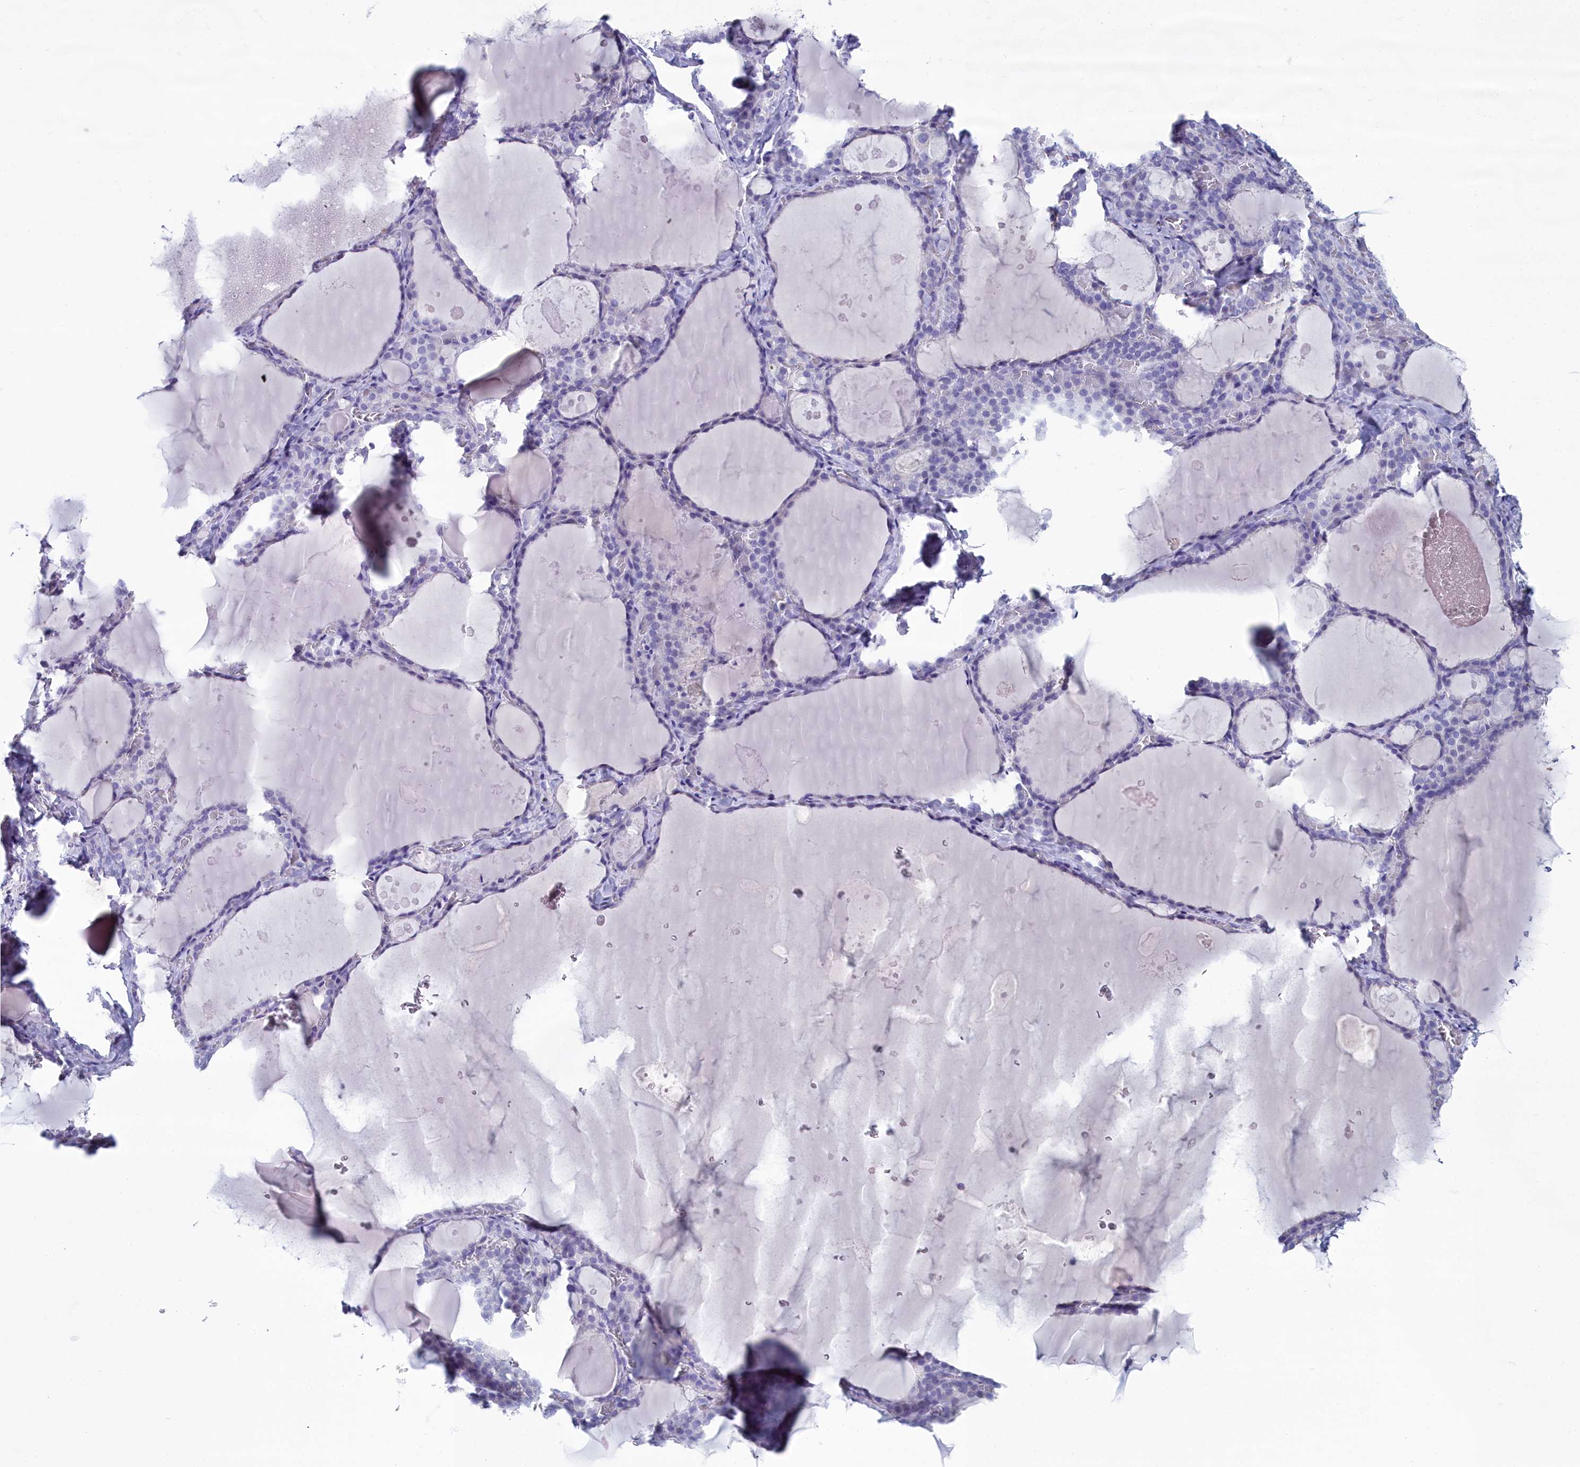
{"staining": {"intensity": "negative", "quantity": "none", "location": "none"}, "tissue": "thyroid gland", "cell_type": "Glandular cells", "image_type": "normal", "snomed": [{"axis": "morphology", "description": "Normal tissue, NOS"}, {"axis": "topography", "description": "Thyroid gland"}], "caption": "This image is of benign thyroid gland stained with IHC to label a protein in brown with the nuclei are counter-stained blue. There is no positivity in glandular cells.", "gene": "MAP6", "patient": {"sex": "male", "age": 56}}